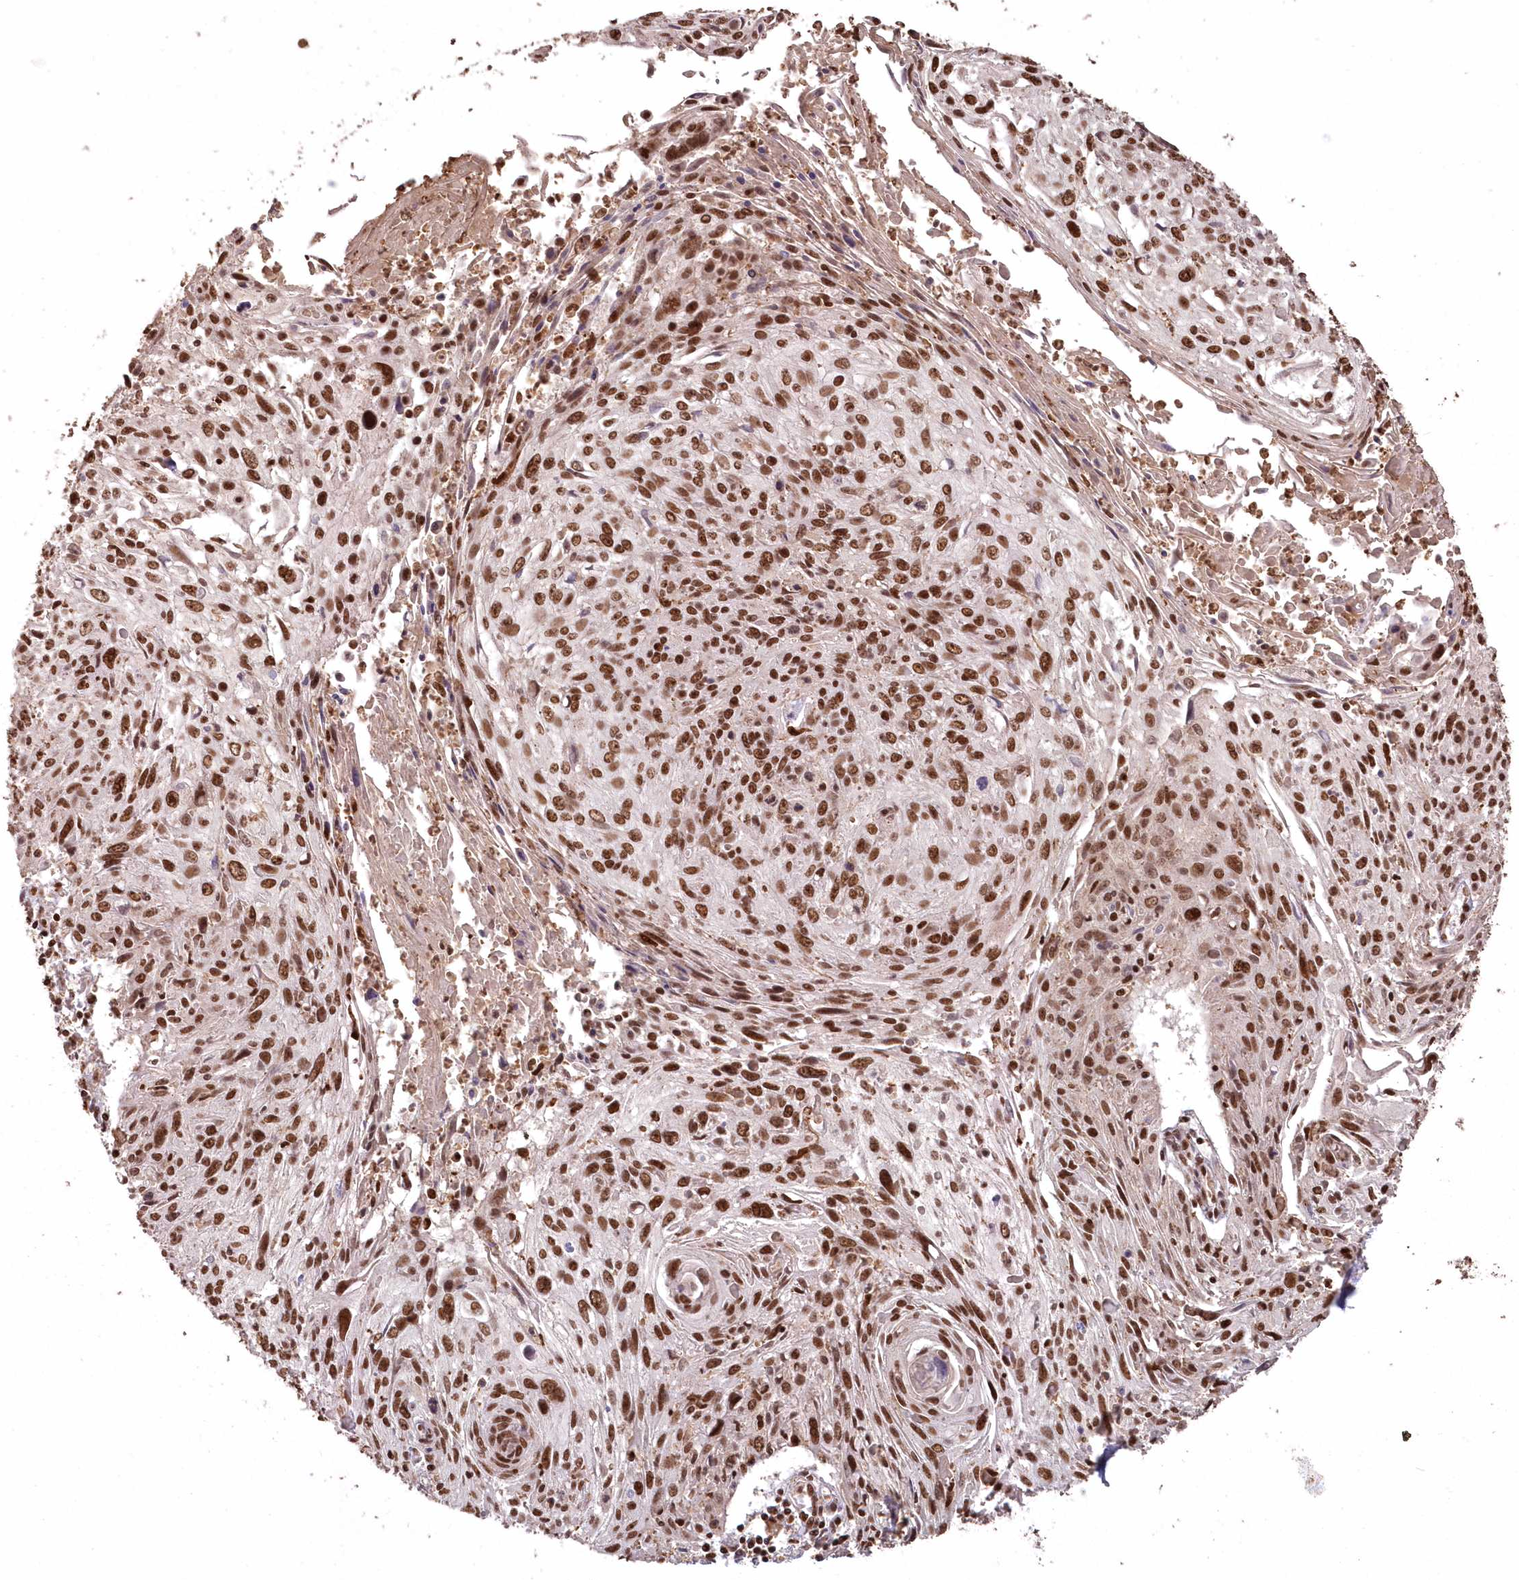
{"staining": {"intensity": "strong", "quantity": ">75%", "location": "nuclear"}, "tissue": "cervical cancer", "cell_type": "Tumor cells", "image_type": "cancer", "snomed": [{"axis": "morphology", "description": "Squamous cell carcinoma, NOS"}, {"axis": "topography", "description": "Cervix"}], "caption": "Human cervical cancer stained with a brown dye displays strong nuclear positive staining in about >75% of tumor cells.", "gene": "PDS5A", "patient": {"sex": "female", "age": 51}}